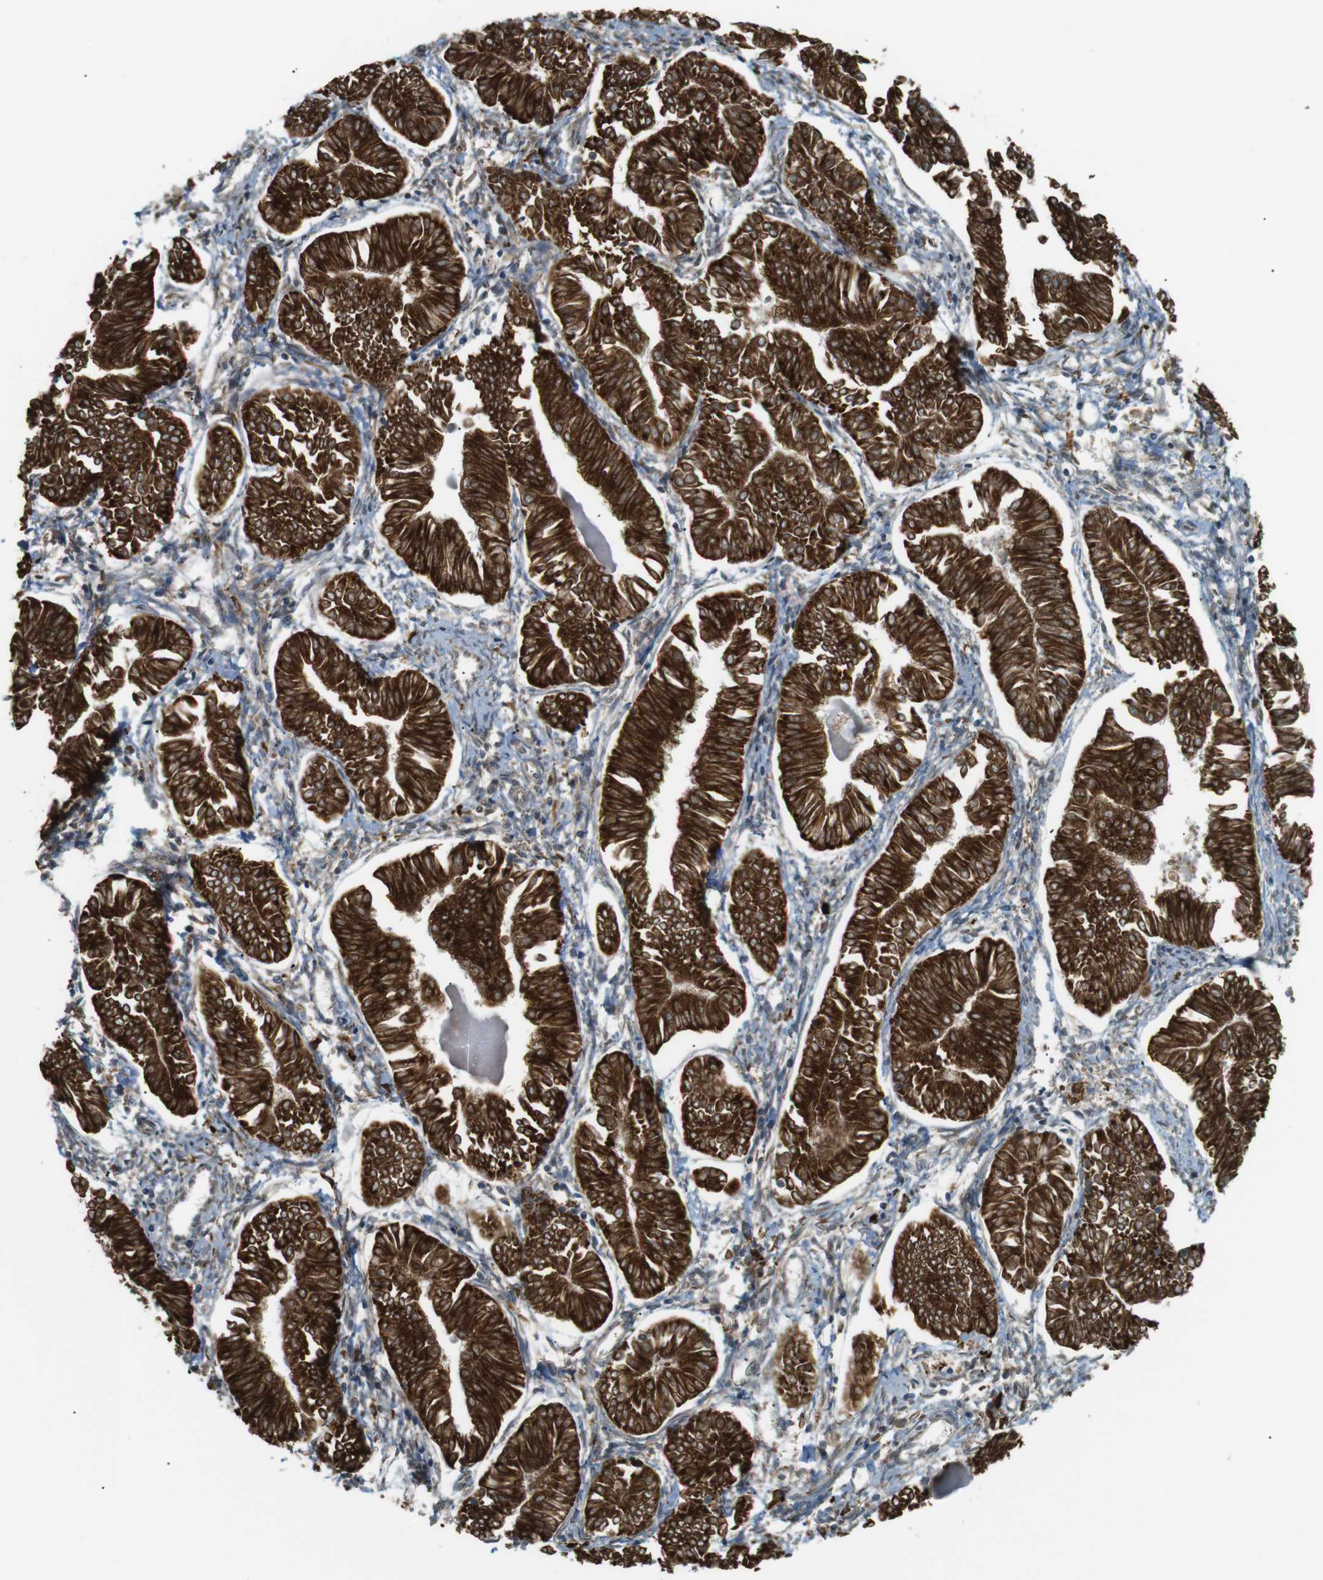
{"staining": {"intensity": "strong", "quantity": ">75%", "location": "cytoplasmic/membranous"}, "tissue": "endometrial cancer", "cell_type": "Tumor cells", "image_type": "cancer", "snomed": [{"axis": "morphology", "description": "Adenocarcinoma, NOS"}, {"axis": "topography", "description": "Endometrium"}], "caption": "A photomicrograph of human endometrial cancer (adenocarcinoma) stained for a protein exhibits strong cytoplasmic/membranous brown staining in tumor cells.", "gene": "TMED4", "patient": {"sex": "female", "age": 53}}